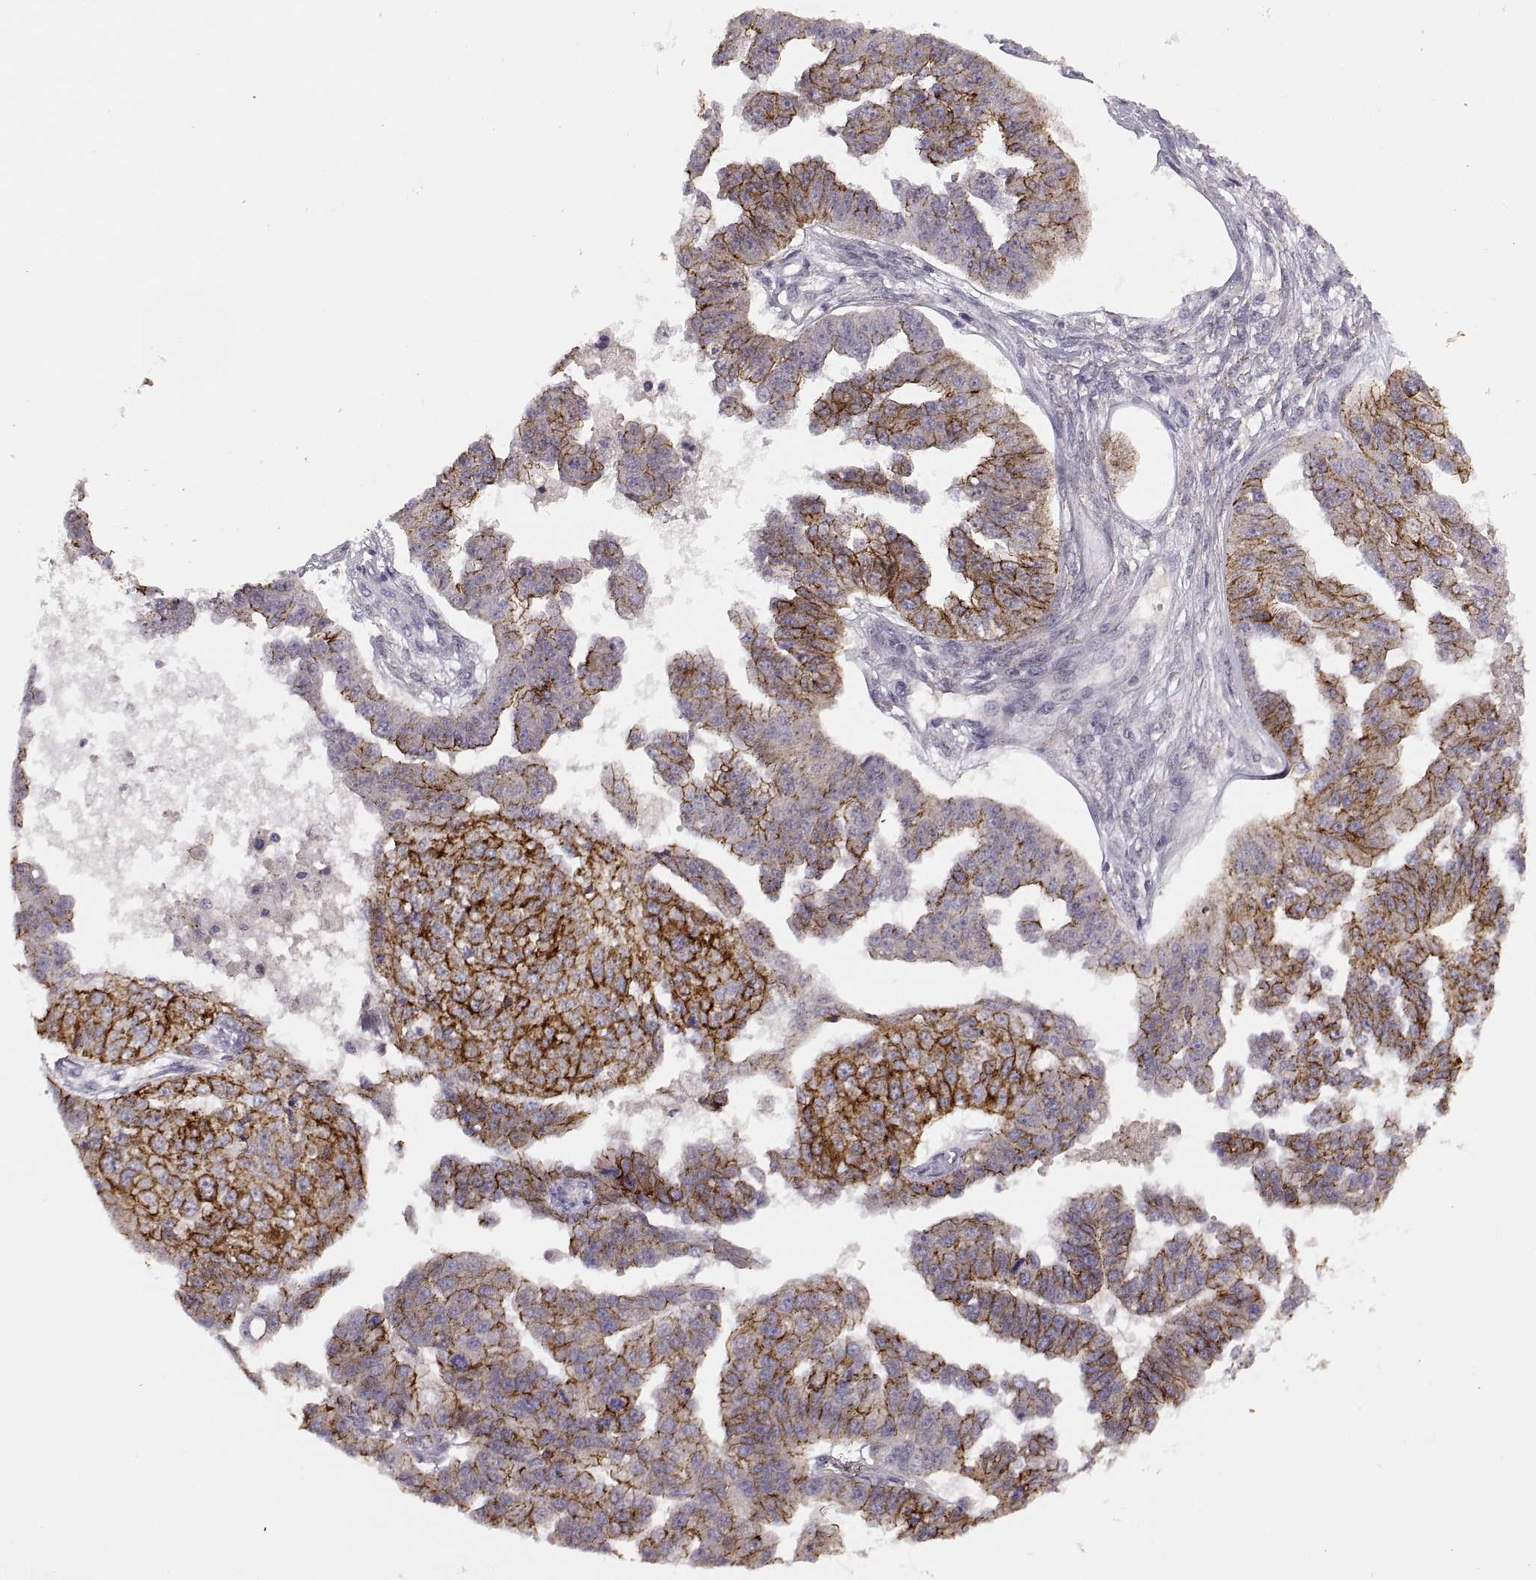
{"staining": {"intensity": "strong", "quantity": "25%-75%", "location": "cytoplasmic/membranous"}, "tissue": "ovarian cancer", "cell_type": "Tumor cells", "image_type": "cancer", "snomed": [{"axis": "morphology", "description": "Cystadenocarcinoma, serous, NOS"}, {"axis": "topography", "description": "Ovary"}], "caption": "Strong cytoplasmic/membranous staining is appreciated in approximately 25%-75% of tumor cells in ovarian cancer (serous cystadenocarcinoma).", "gene": "CDH2", "patient": {"sex": "female", "age": 58}}